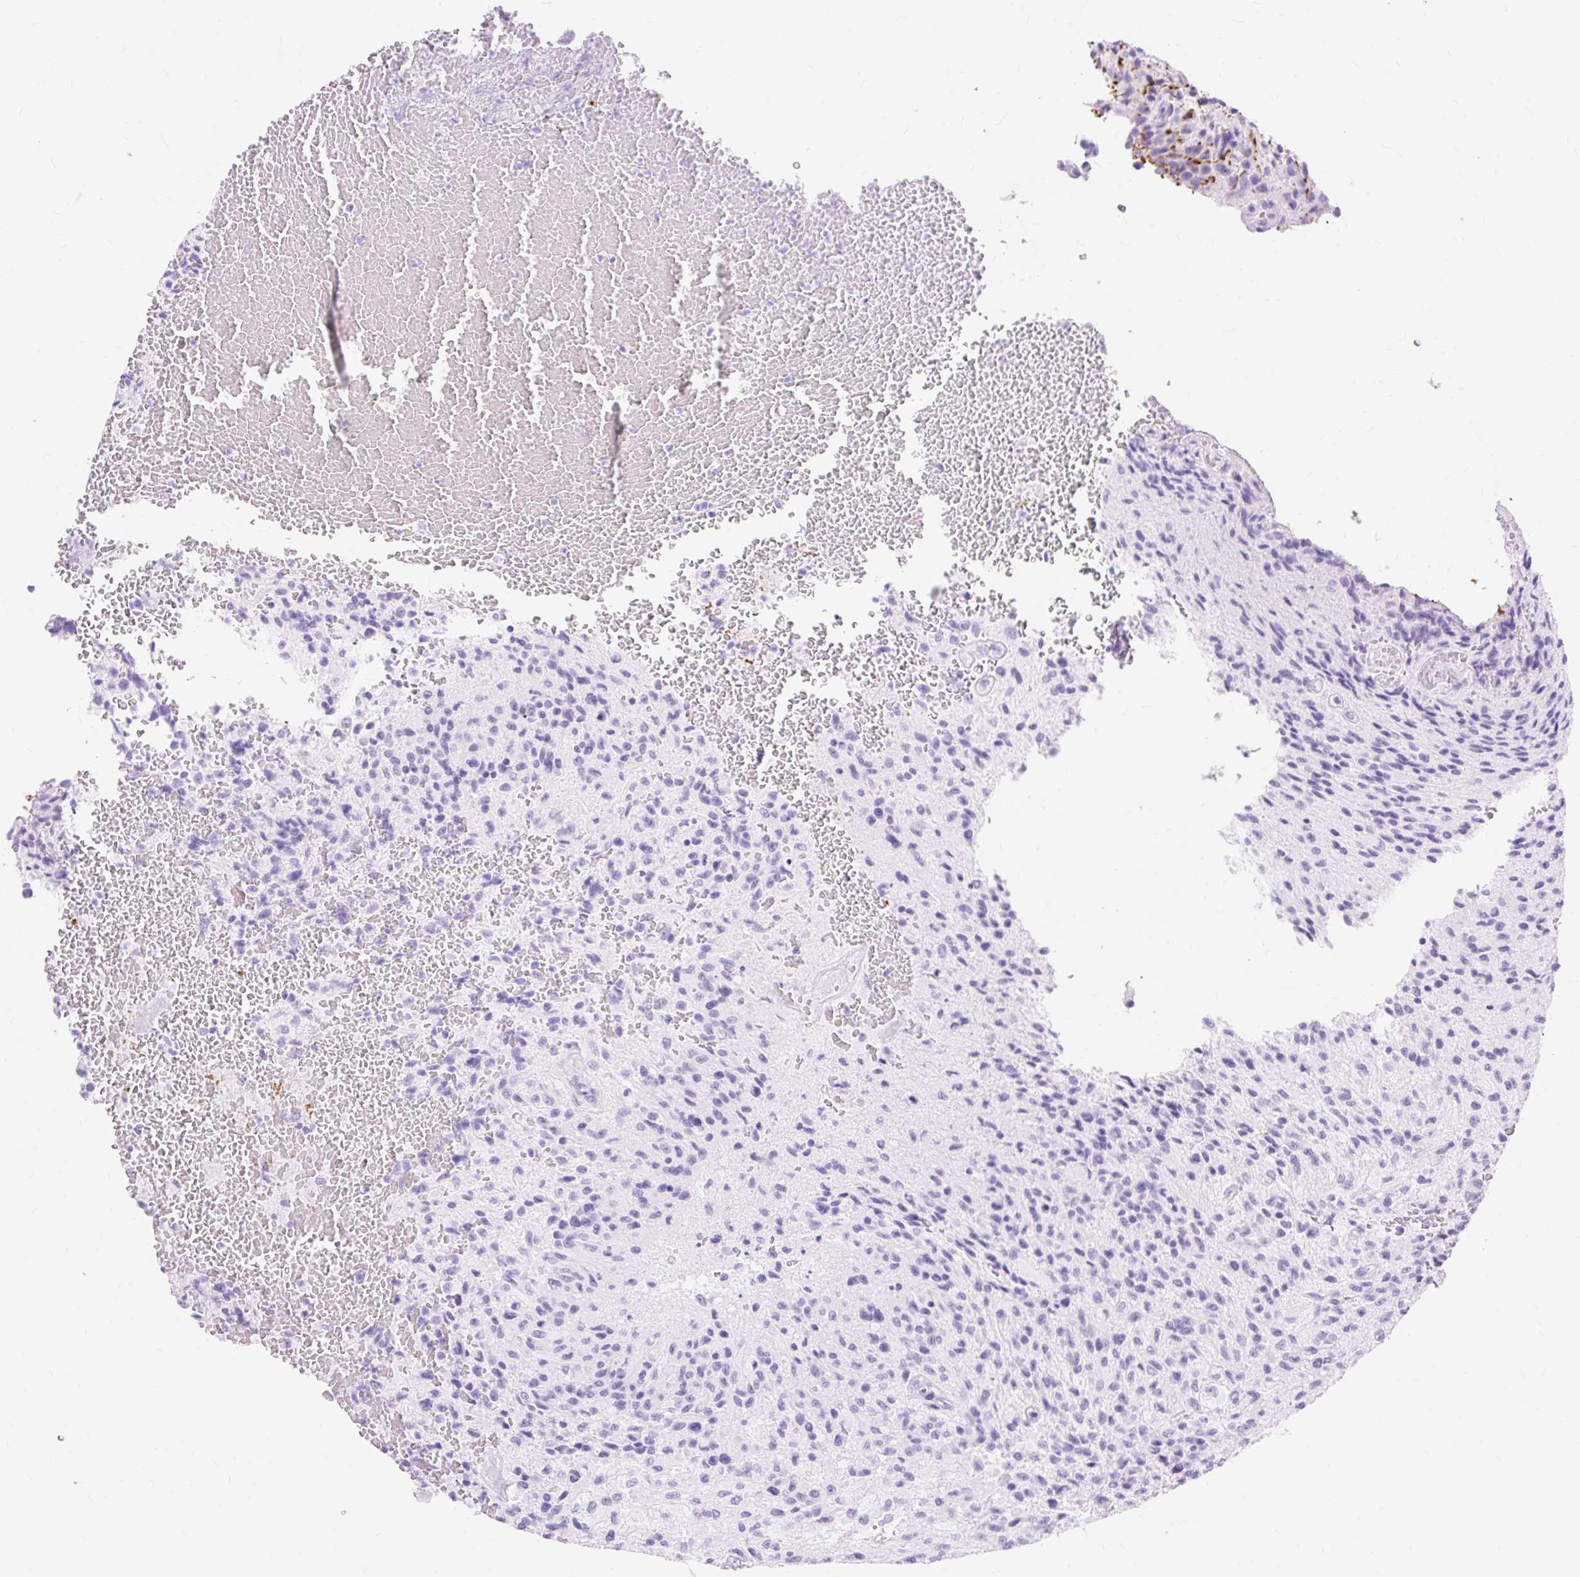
{"staining": {"intensity": "negative", "quantity": "none", "location": "none"}, "tissue": "glioma", "cell_type": "Tumor cells", "image_type": "cancer", "snomed": [{"axis": "morphology", "description": "Normal tissue, NOS"}, {"axis": "morphology", "description": "Glioma, malignant, High grade"}, {"axis": "topography", "description": "Cerebral cortex"}], "caption": "Tumor cells show no significant protein positivity in glioma.", "gene": "MBP", "patient": {"sex": "male", "age": 56}}